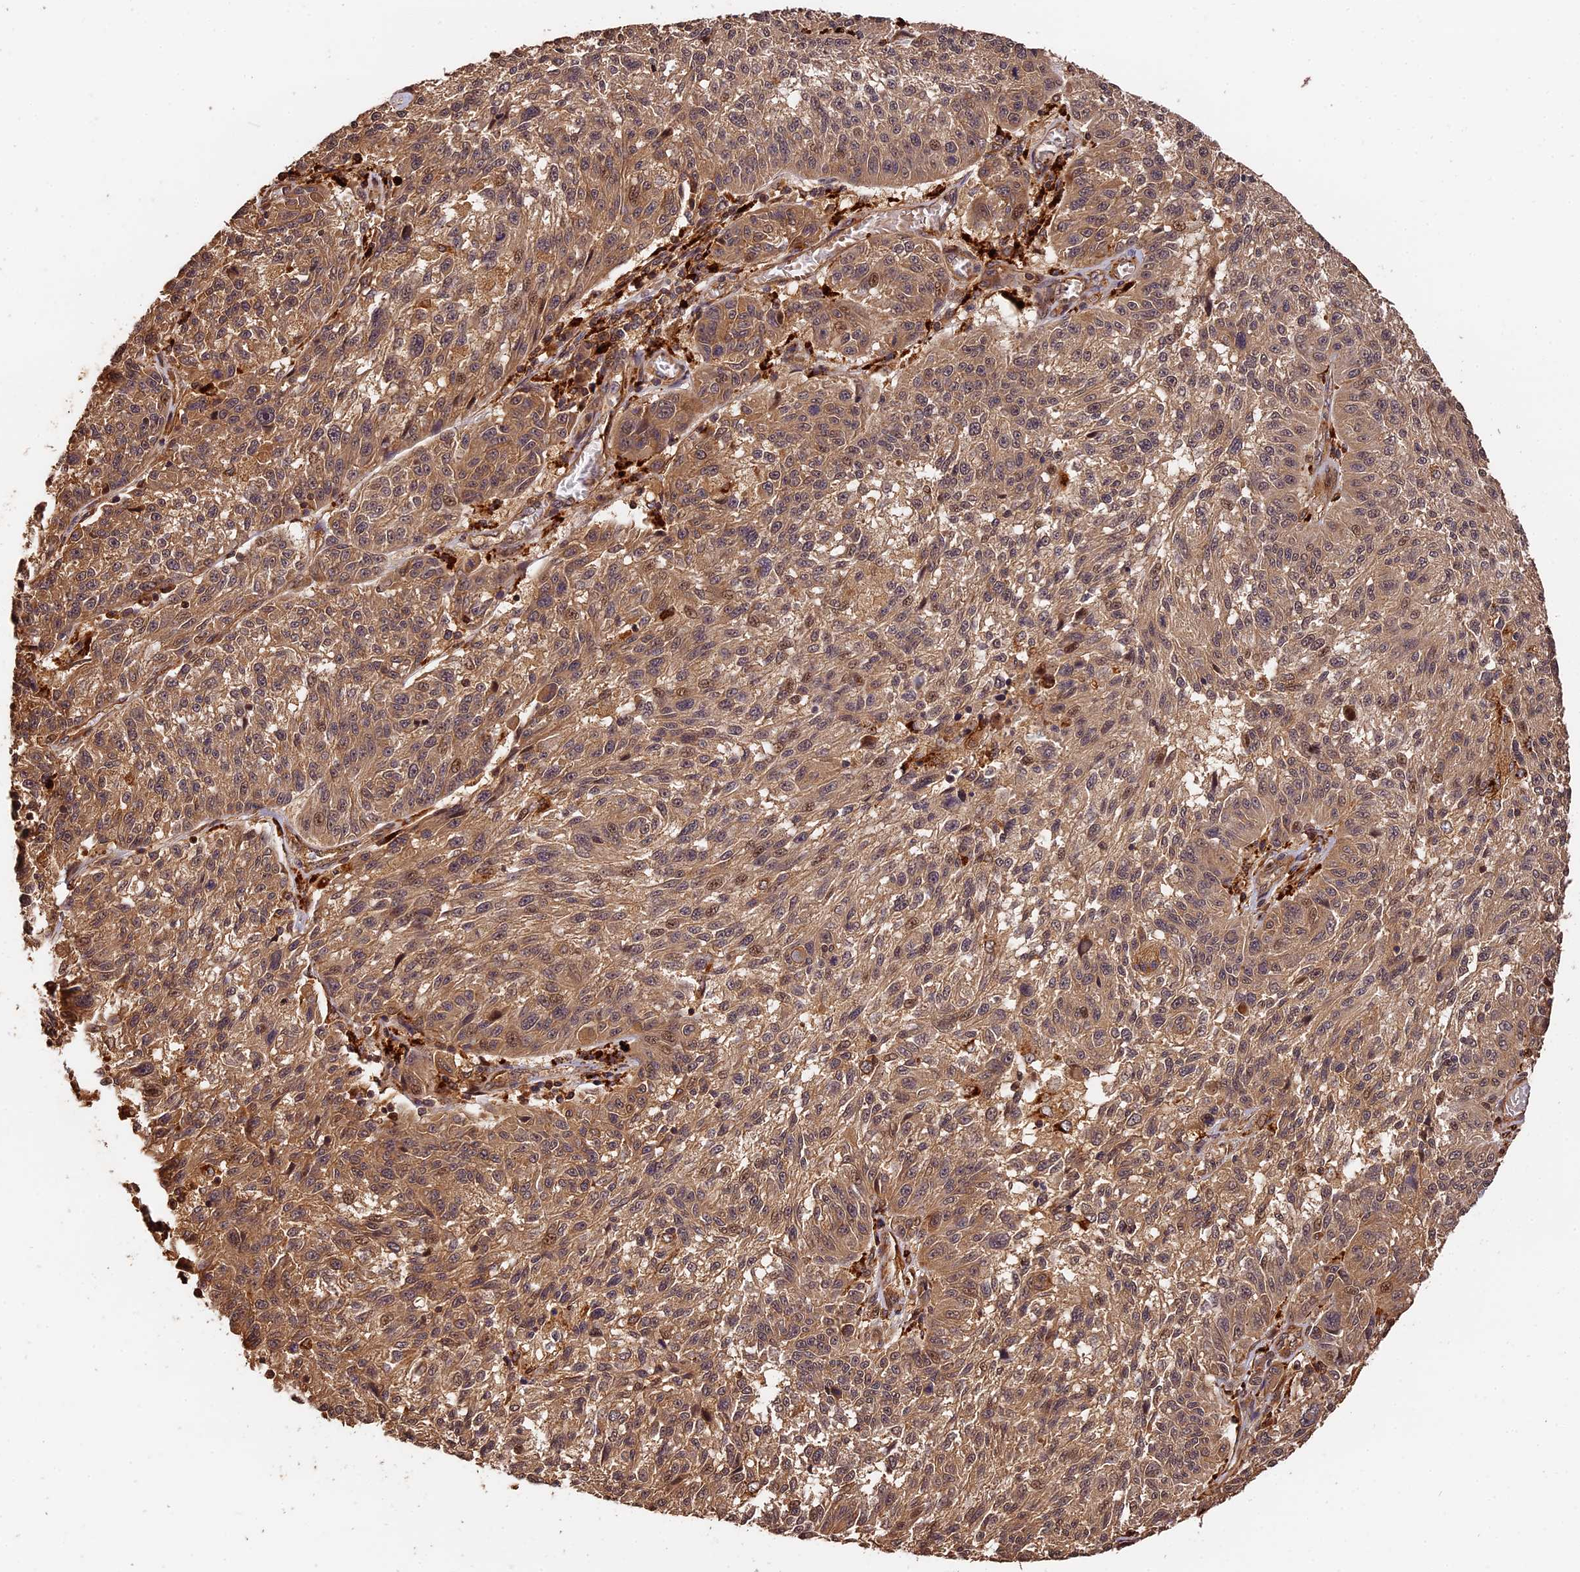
{"staining": {"intensity": "moderate", "quantity": ">75%", "location": "cytoplasmic/membranous,nuclear"}, "tissue": "melanoma", "cell_type": "Tumor cells", "image_type": "cancer", "snomed": [{"axis": "morphology", "description": "Malignant melanoma, NOS"}, {"axis": "topography", "description": "Skin"}], "caption": "Protein staining demonstrates moderate cytoplasmic/membranous and nuclear expression in approximately >75% of tumor cells in malignant melanoma.", "gene": "MMP15", "patient": {"sex": "male", "age": 53}}